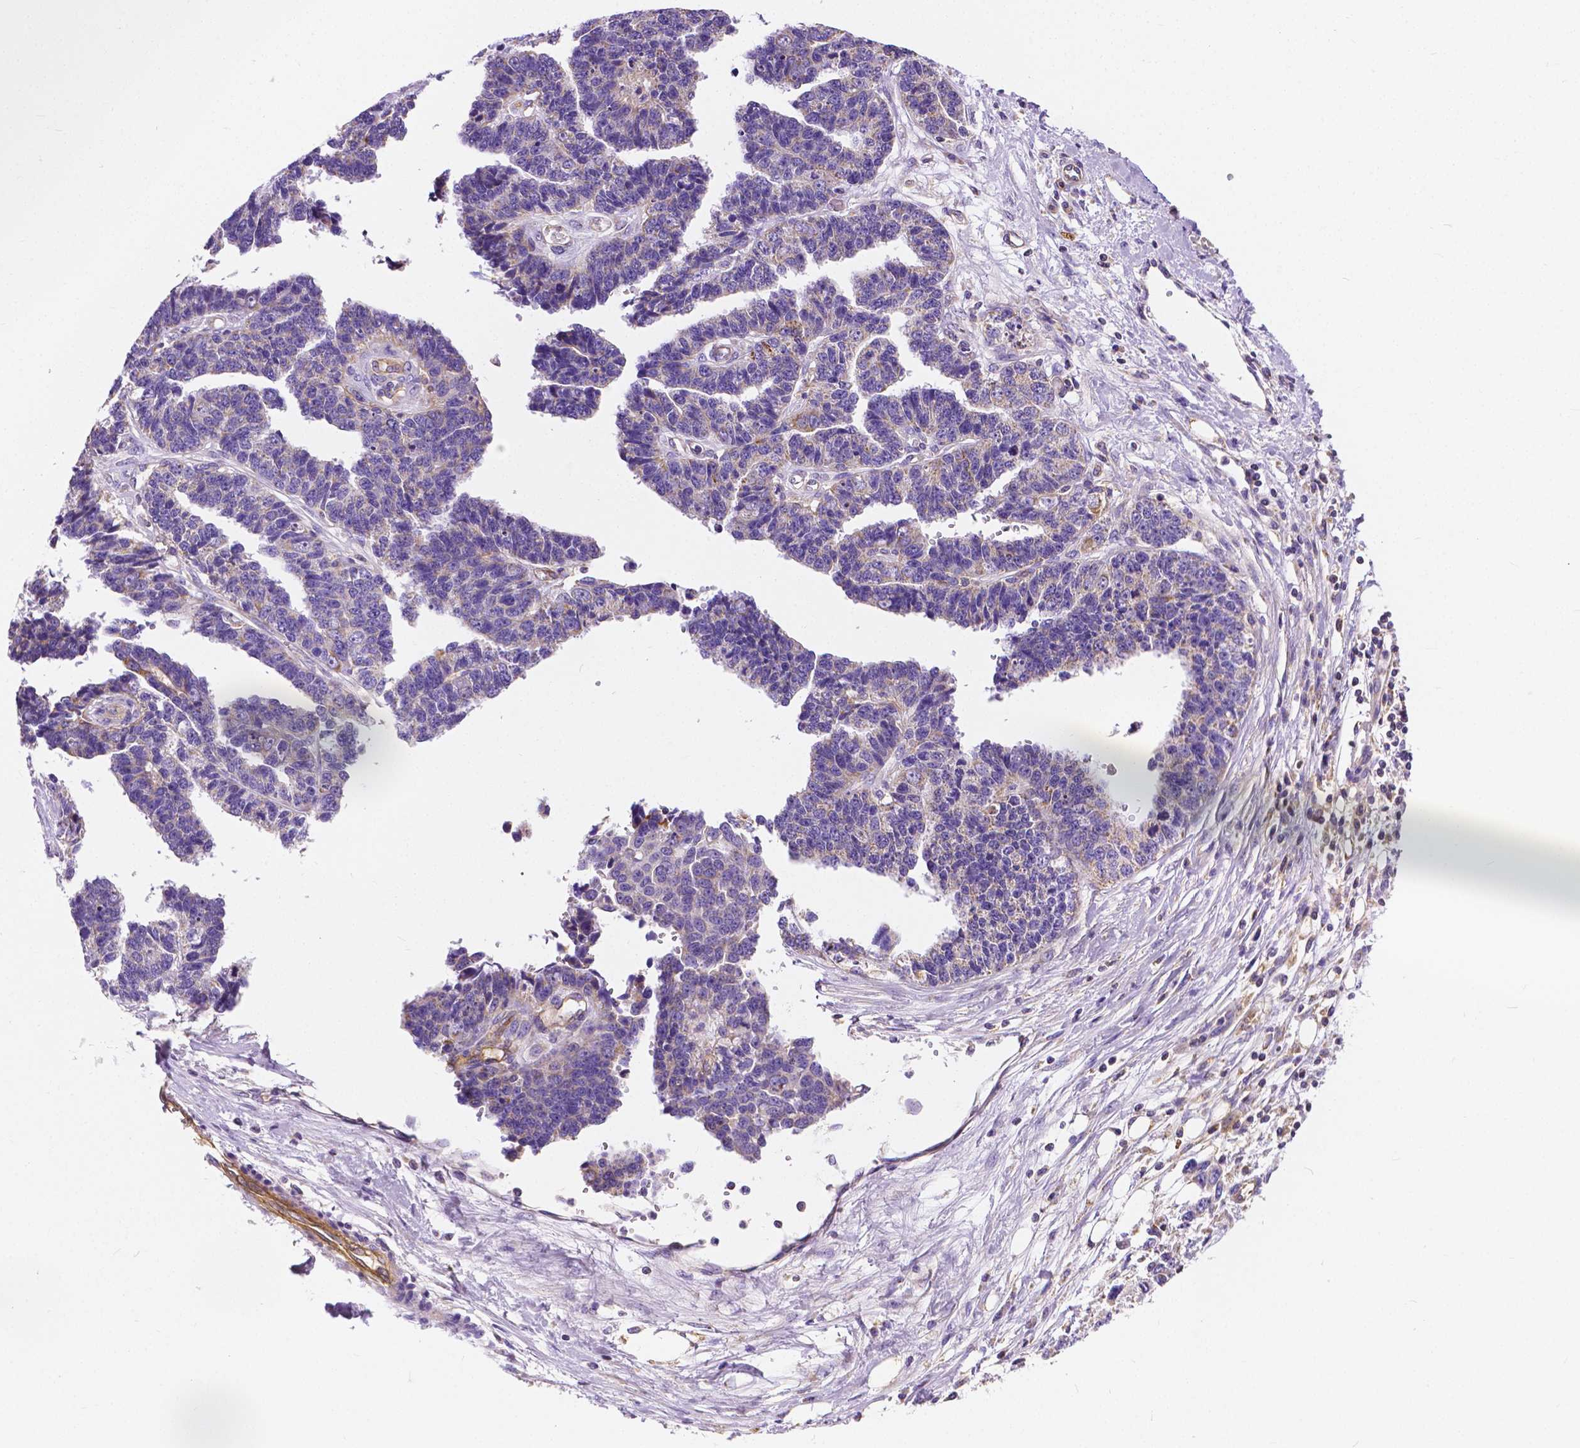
{"staining": {"intensity": "weak", "quantity": "<25%", "location": "cytoplasmic/membranous"}, "tissue": "ovarian cancer", "cell_type": "Tumor cells", "image_type": "cancer", "snomed": [{"axis": "morphology", "description": "Cystadenocarcinoma, serous, NOS"}, {"axis": "topography", "description": "Ovary"}], "caption": "This is an IHC micrograph of human ovarian serous cystadenocarcinoma. There is no staining in tumor cells.", "gene": "RAB20", "patient": {"sex": "female", "age": 76}}